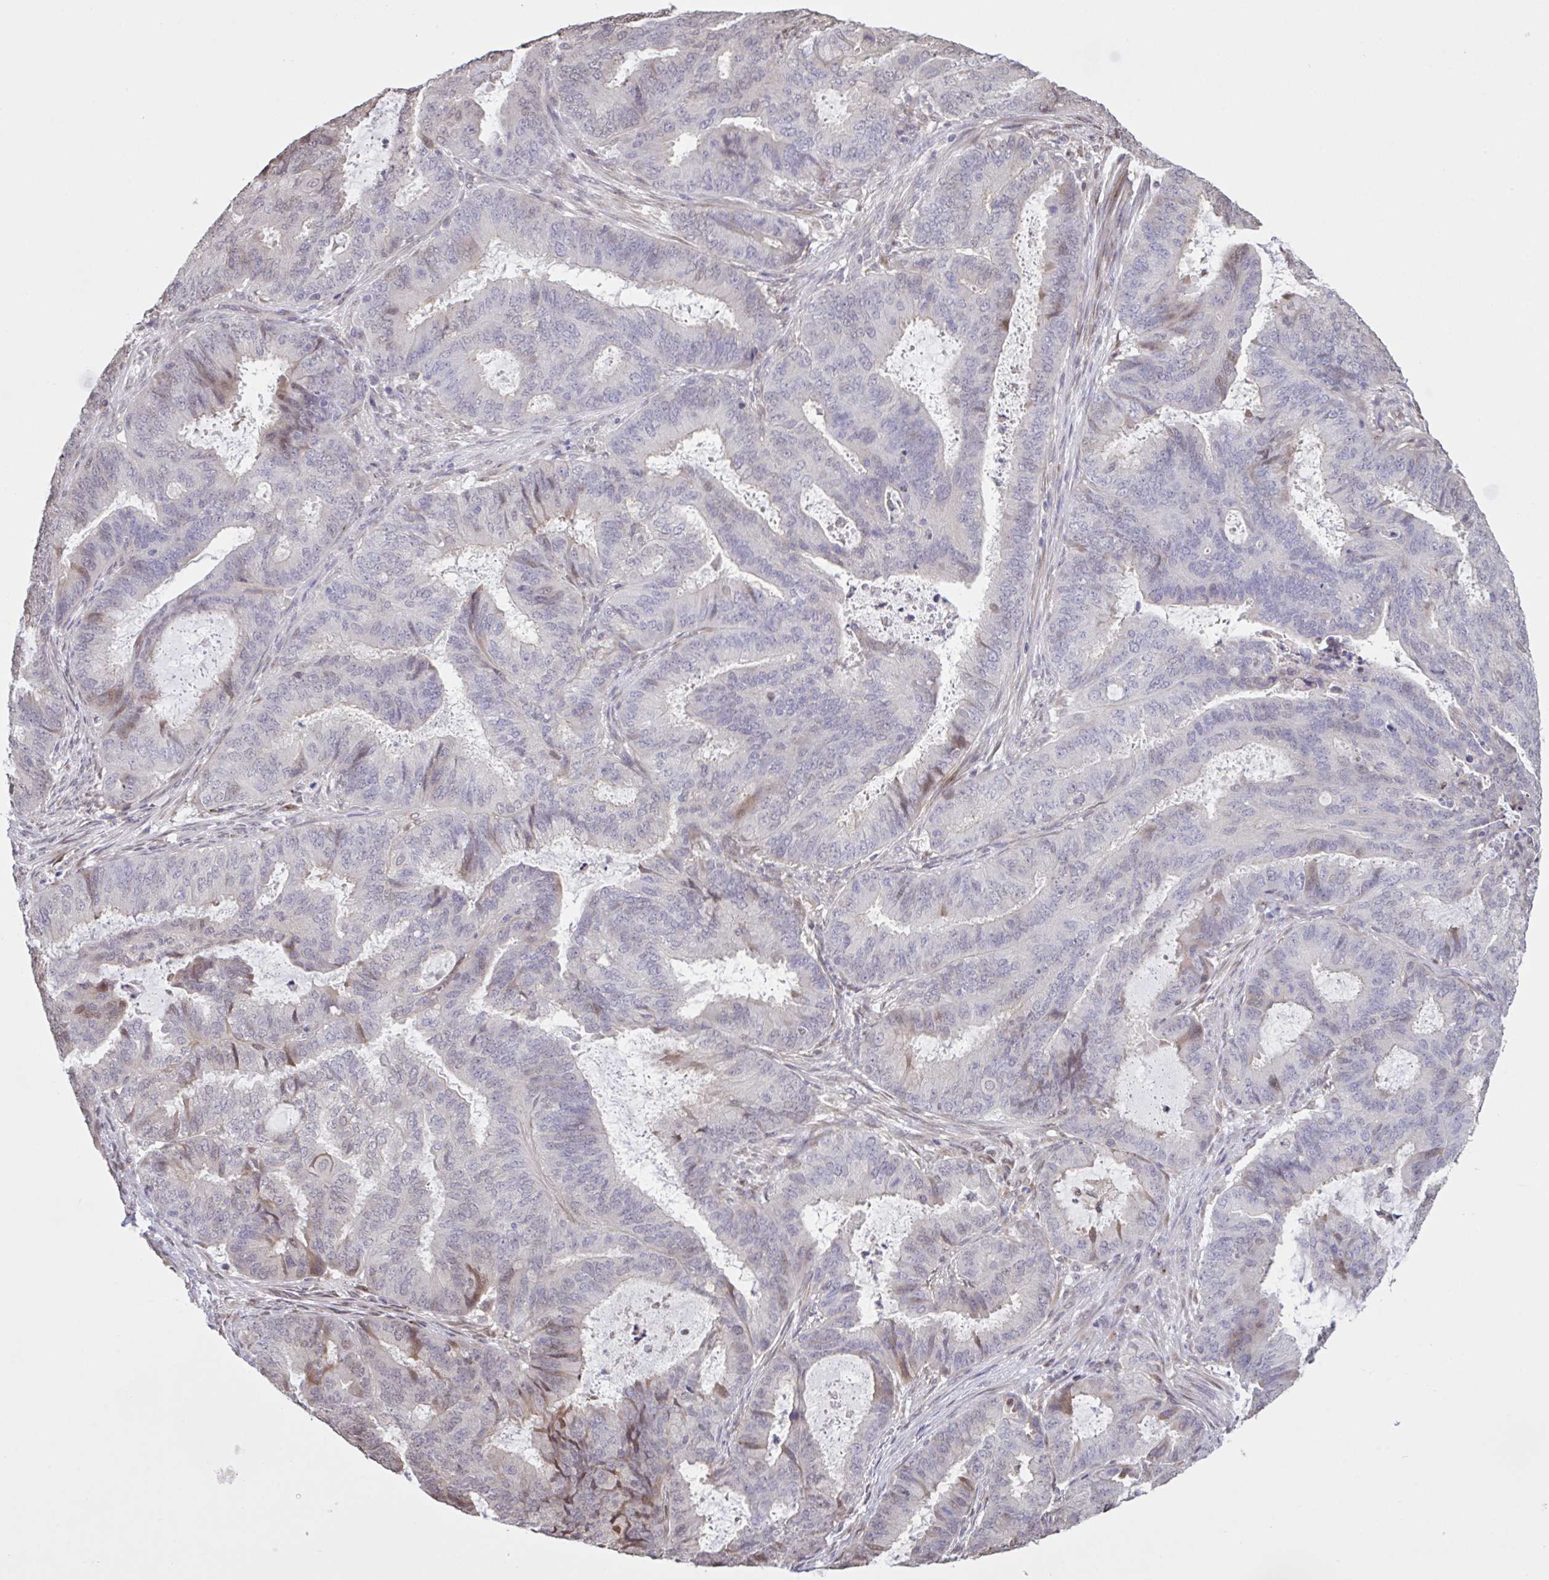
{"staining": {"intensity": "negative", "quantity": "none", "location": "none"}, "tissue": "endometrial cancer", "cell_type": "Tumor cells", "image_type": "cancer", "snomed": [{"axis": "morphology", "description": "Adenocarcinoma, NOS"}, {"axis": "topography", "description": "Endometrium"}], "caption": "The micrograph exhibits no significant staining in tumor cells of endometrial cancer (adenocarcinoma).", "gene": "MRGPRX2", "patient": {"sex": "female", "age": 51}}